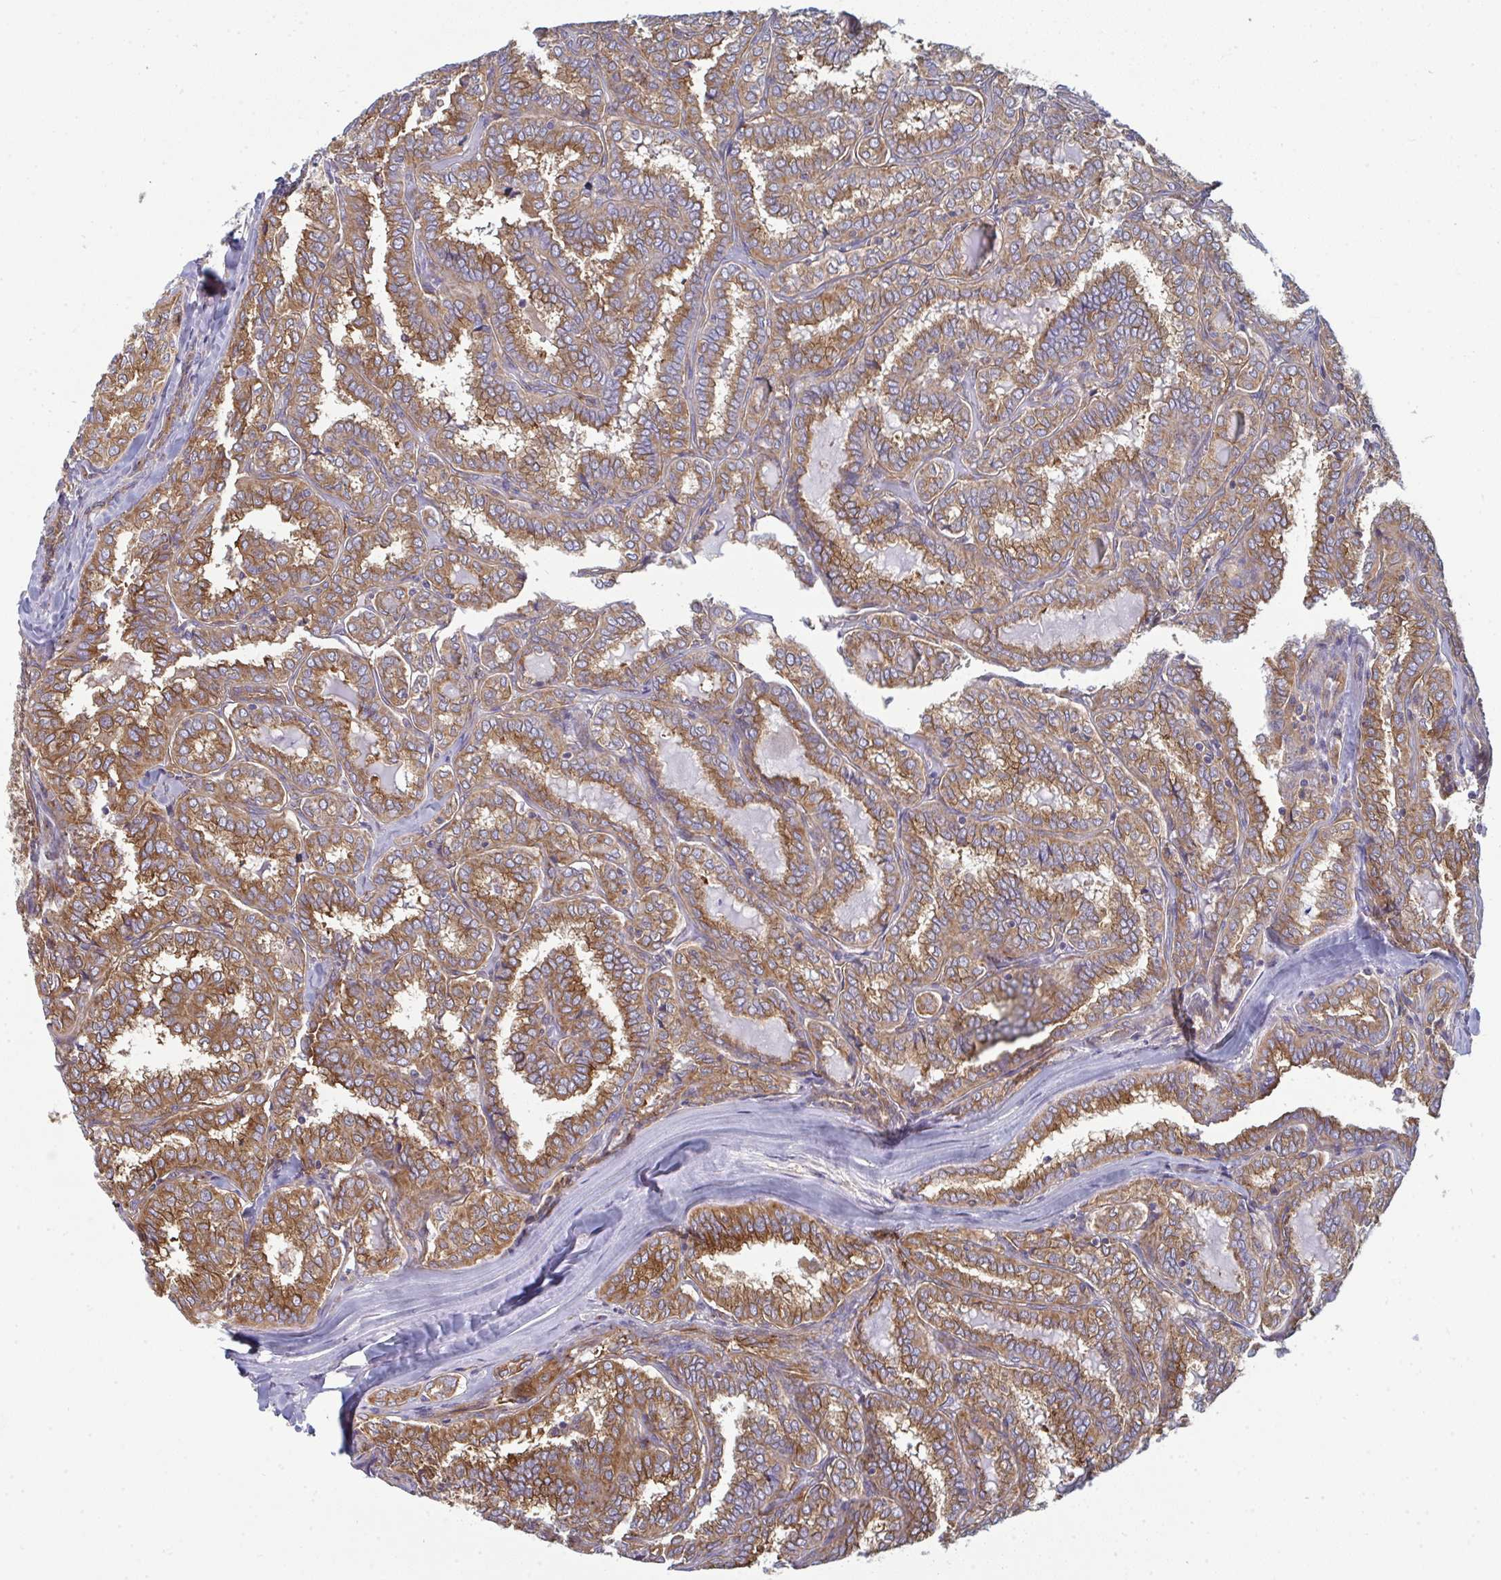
{"staining": {"intensity": "moderate", "quantity": ">75%", "location": "cytoplasmic/membranous"}, "tissue": "thyroid cancer", "cell_type": "Tumor cells", "image_type": "cancer", "snomed": [{"axis": "morphology", "description": "Papillary adenocarcinoma, NOS"}, {"axis": "topography", "description": "Thyroid gland"}], "caption": "Immunohistochemistry of thyroid cancer (papillary adenocarcinoma) displays medium levels of moderate cytoplasmic/membranous positivity in approximately >75% of tumor cells. Using DAB (3,3'-diaminobenzidine) (brown) and hematoxylin (blue) stains, captured at high magnification using brightfield microscopy.", "gene": "DYNC1I2", "patient": {"sex": "female", "age": 30}}